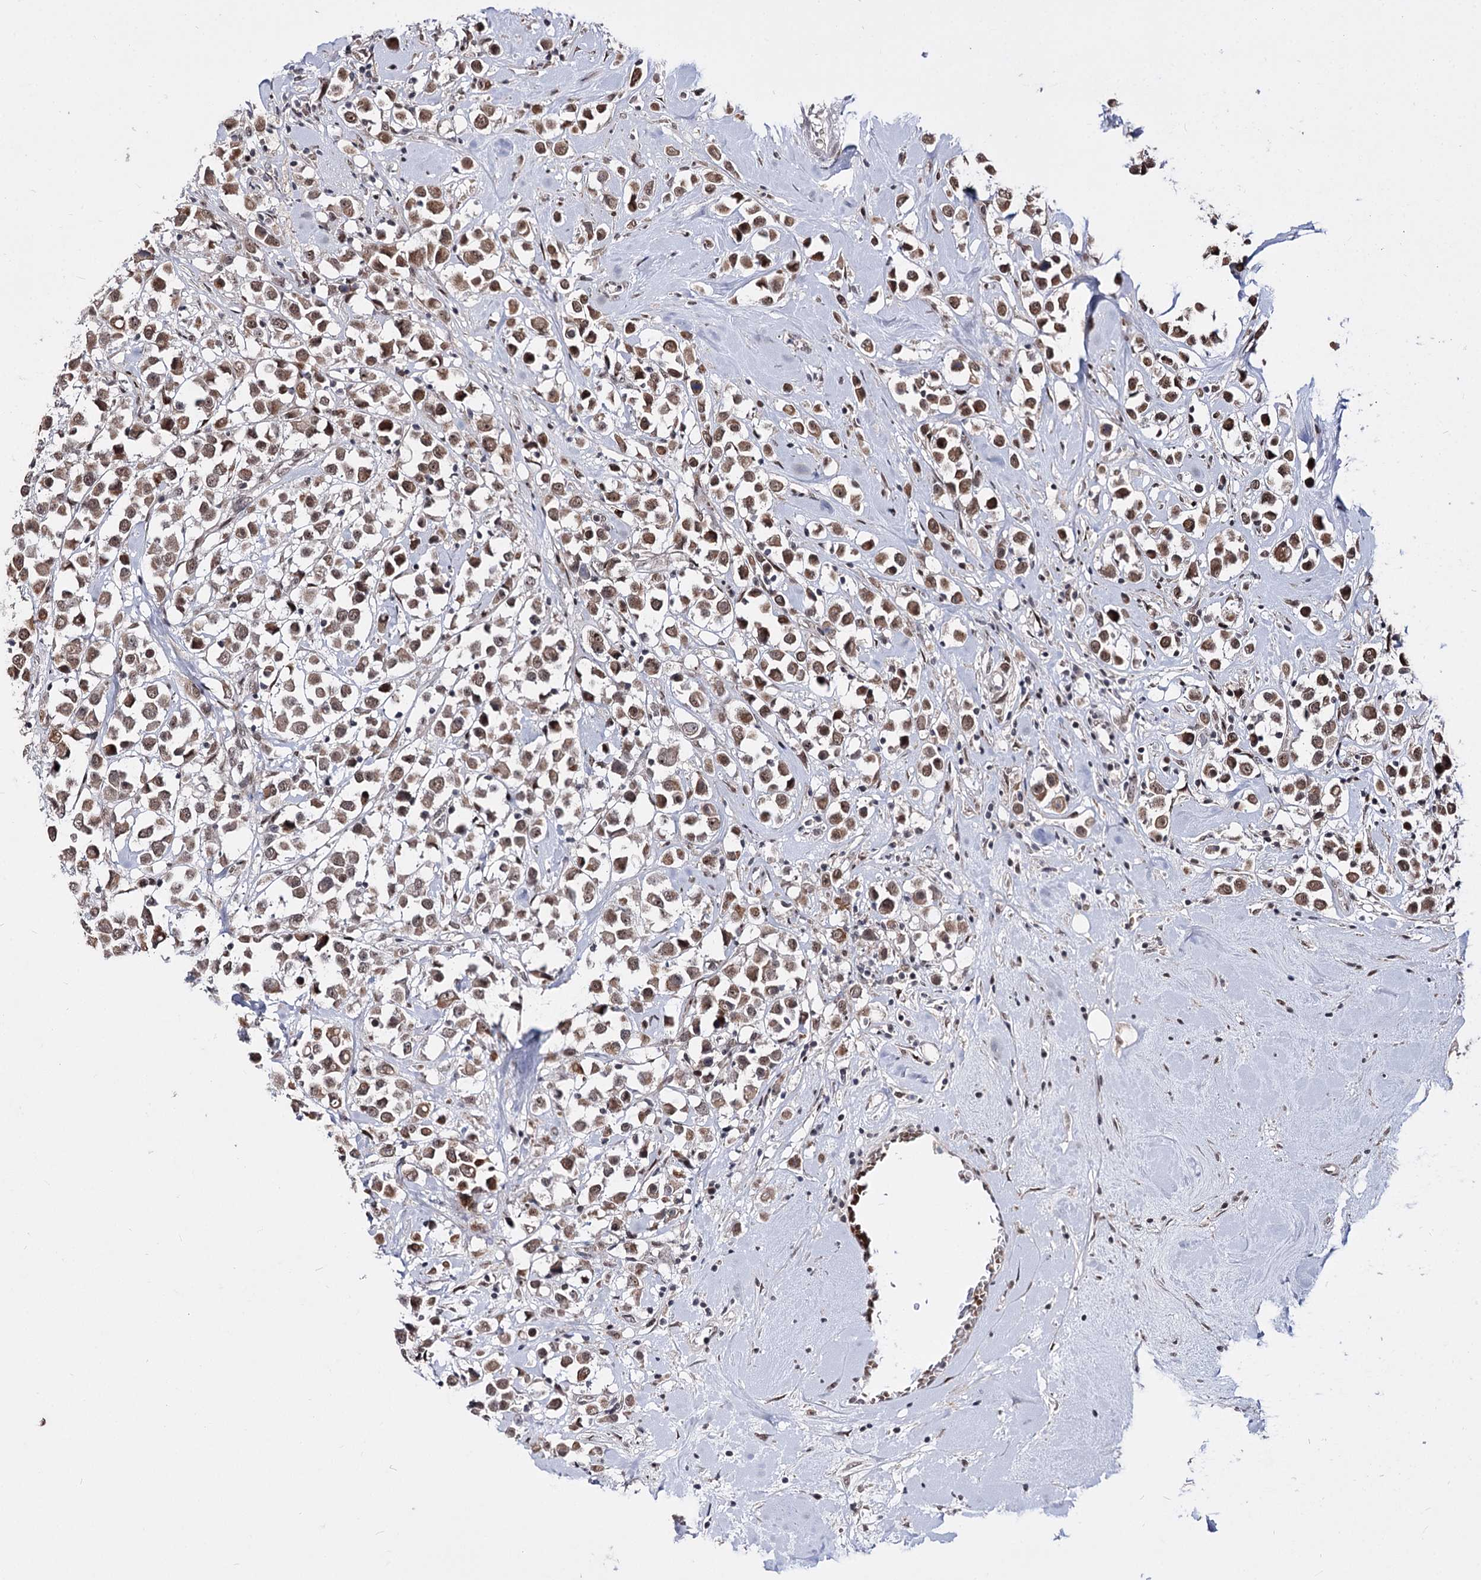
{"staining": {"intensity": "weak", "quantity": ">75%", "location": "cytoplasmic/membranous,nuclear"}, "tissue": "breast cancer", "cell_type": "Tumor cells", "image_type": "cancer", "snomed": [{"axis": "morphology", "description": "Duct carcinoma"}, {"axis": "topography", "description": "Breast"}], "caption": "Protein staining by IHC displays weak cytoplasmic/membranous and nuclear positivity in approximately >75% of tumor cells in infiltrating ductal carcinoma (breast).", "gene": "STOX1", "patient": {"sex": "female", "age": 61}}